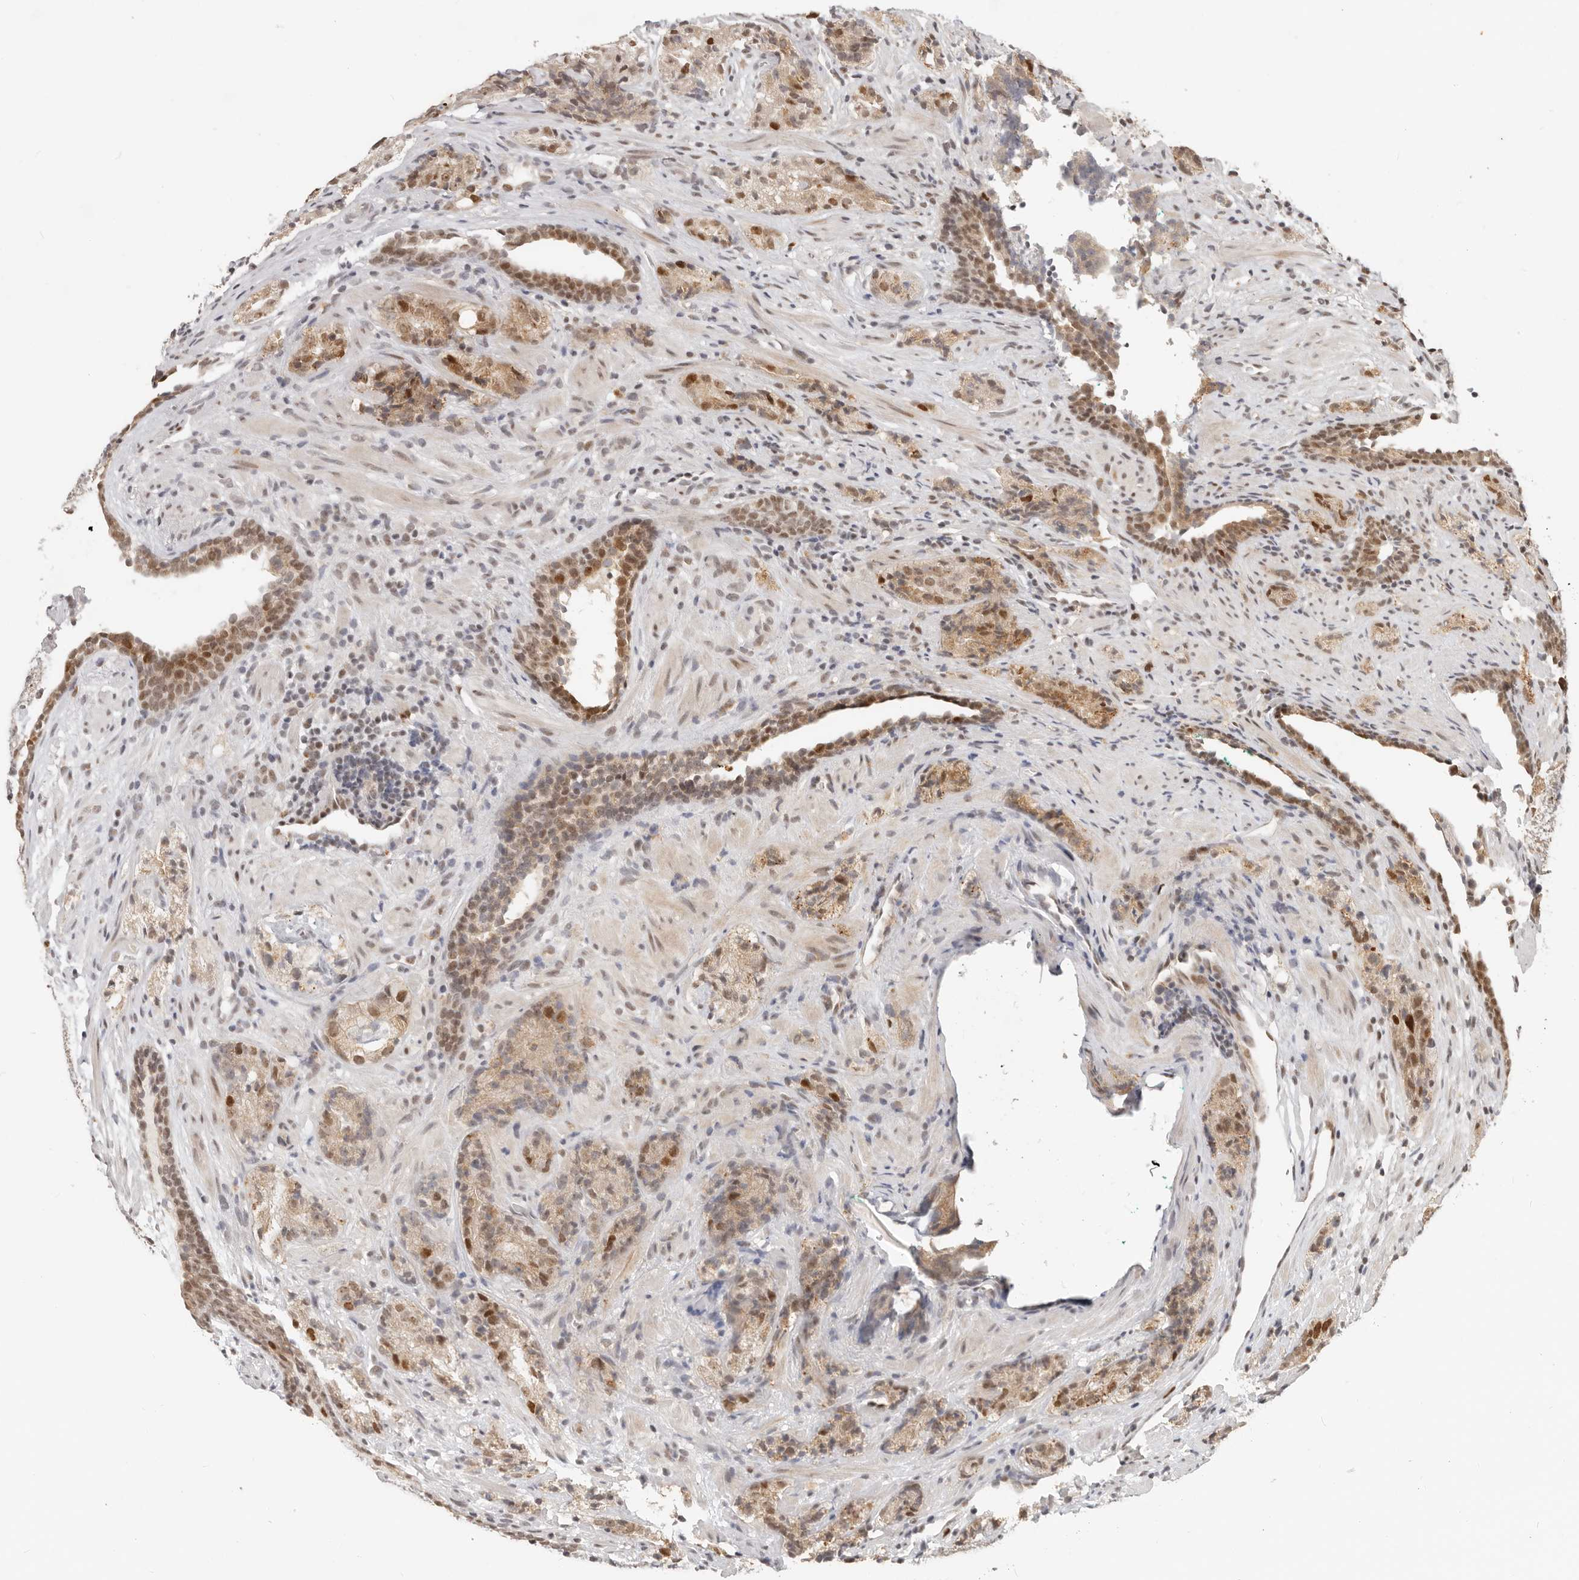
{"staining": {"intensity": "moderate", "quantity": ">75%", "location": "nuclear"}, "tissue": "prostate cancer", "cell_type": "Tumor cells", "image_type": "cancer", "snomed": [{"axis": "morphology", "description": "Adenocarcinoma, High grade"}, {"axis": "topography", "description": "Prostate"}], "caption": "Brown immunohistochemical staining in prostate cancer displays moderate nuclear positivity in approximately >75% of tumor cells. Ihc stains the protein in brown and the nuclei are stained blue.", "gene": "RFC2", "patient": {"sex": "male", "age": 56}}